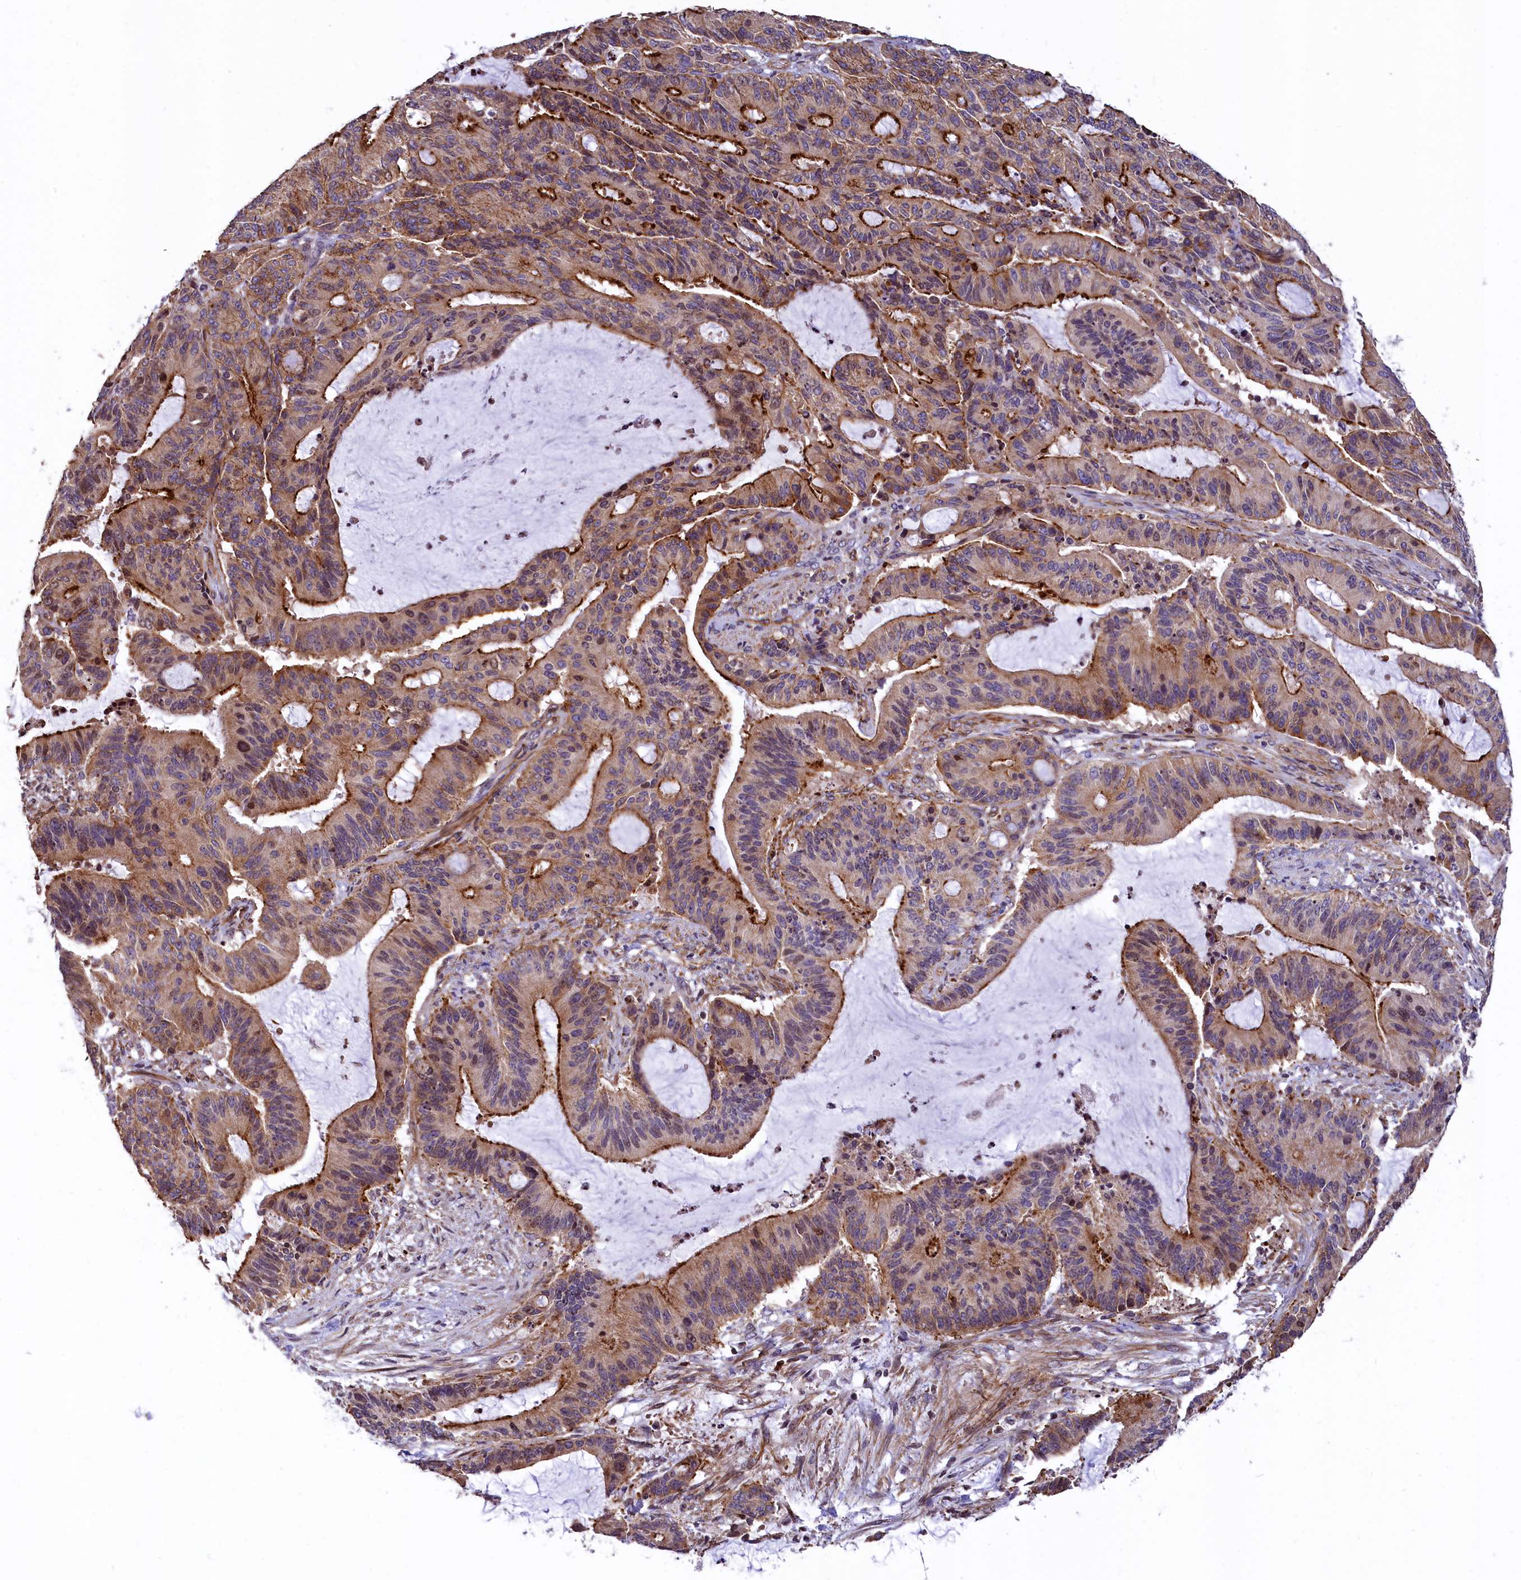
{"staining": {"intensity": "moderate", "quantity": ">75%", "location": "cytoplasmic/membranous"}, "tissue": "liver cancer", "cell_type": "Tumor cells", "image_type": "cancer", "snomed": [{"axis": "morphology", "description": "Normal tissue, NOS"}, {"axis": "morphology", "description": "Cholangiocarcinoma"}, {"axis": "topography", "description": "Liver"}, {"axis": "topography", "description": "Peripheral nerve tissue"}], "caption": "A brown stain labels moderate cytoplasmic/membranous staining of a protein in human cholangiocarcinoma (liver) tumor cells.", "gene": "ZNF2", "patient": {"sex": "female", "age": 73}}